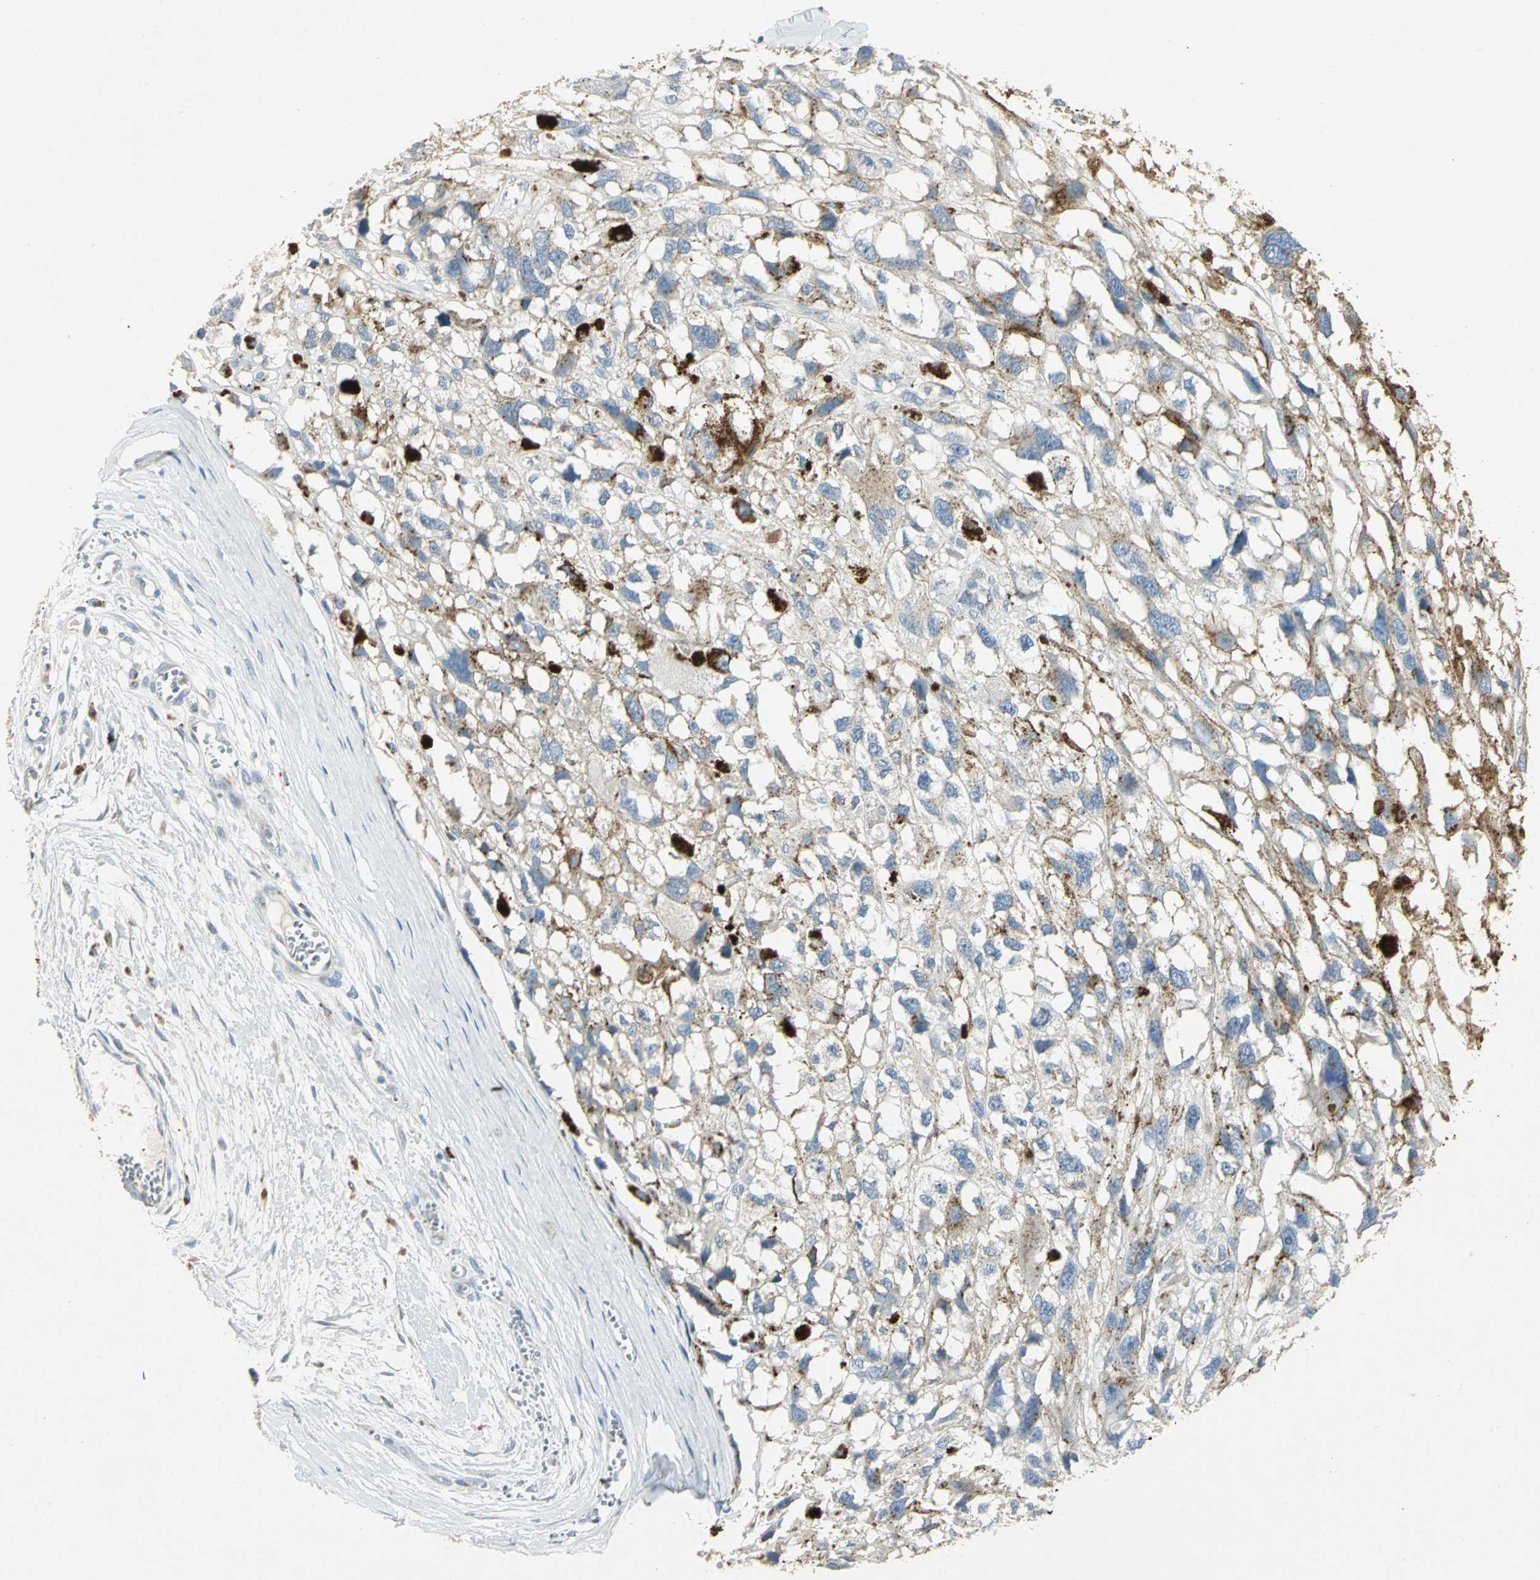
{"staining": {"intensity": "negative", "quantity": "none", "location": "none"}, "tissue": "melanoma", "cell_type": "Tumor cells", "image_type": "cancer", "snomed": [{"axis": "morphology", "description": "Malignant melanoma, Metastatic site"}, {"axis": "topography", "description": "Lymph node"}], "caption": "Immunohistochemistry (IHC) image of human melanoma stained for a protein (brown), which displays no expression in tumor cells. The staining is performed using DAB (3,3'-diaminobenzidine) brown chromogen with nuclei counter-stained in using hematoxylin.", "gene": "TM9SF2", "patient": {"sex": "male", "age": 59}}